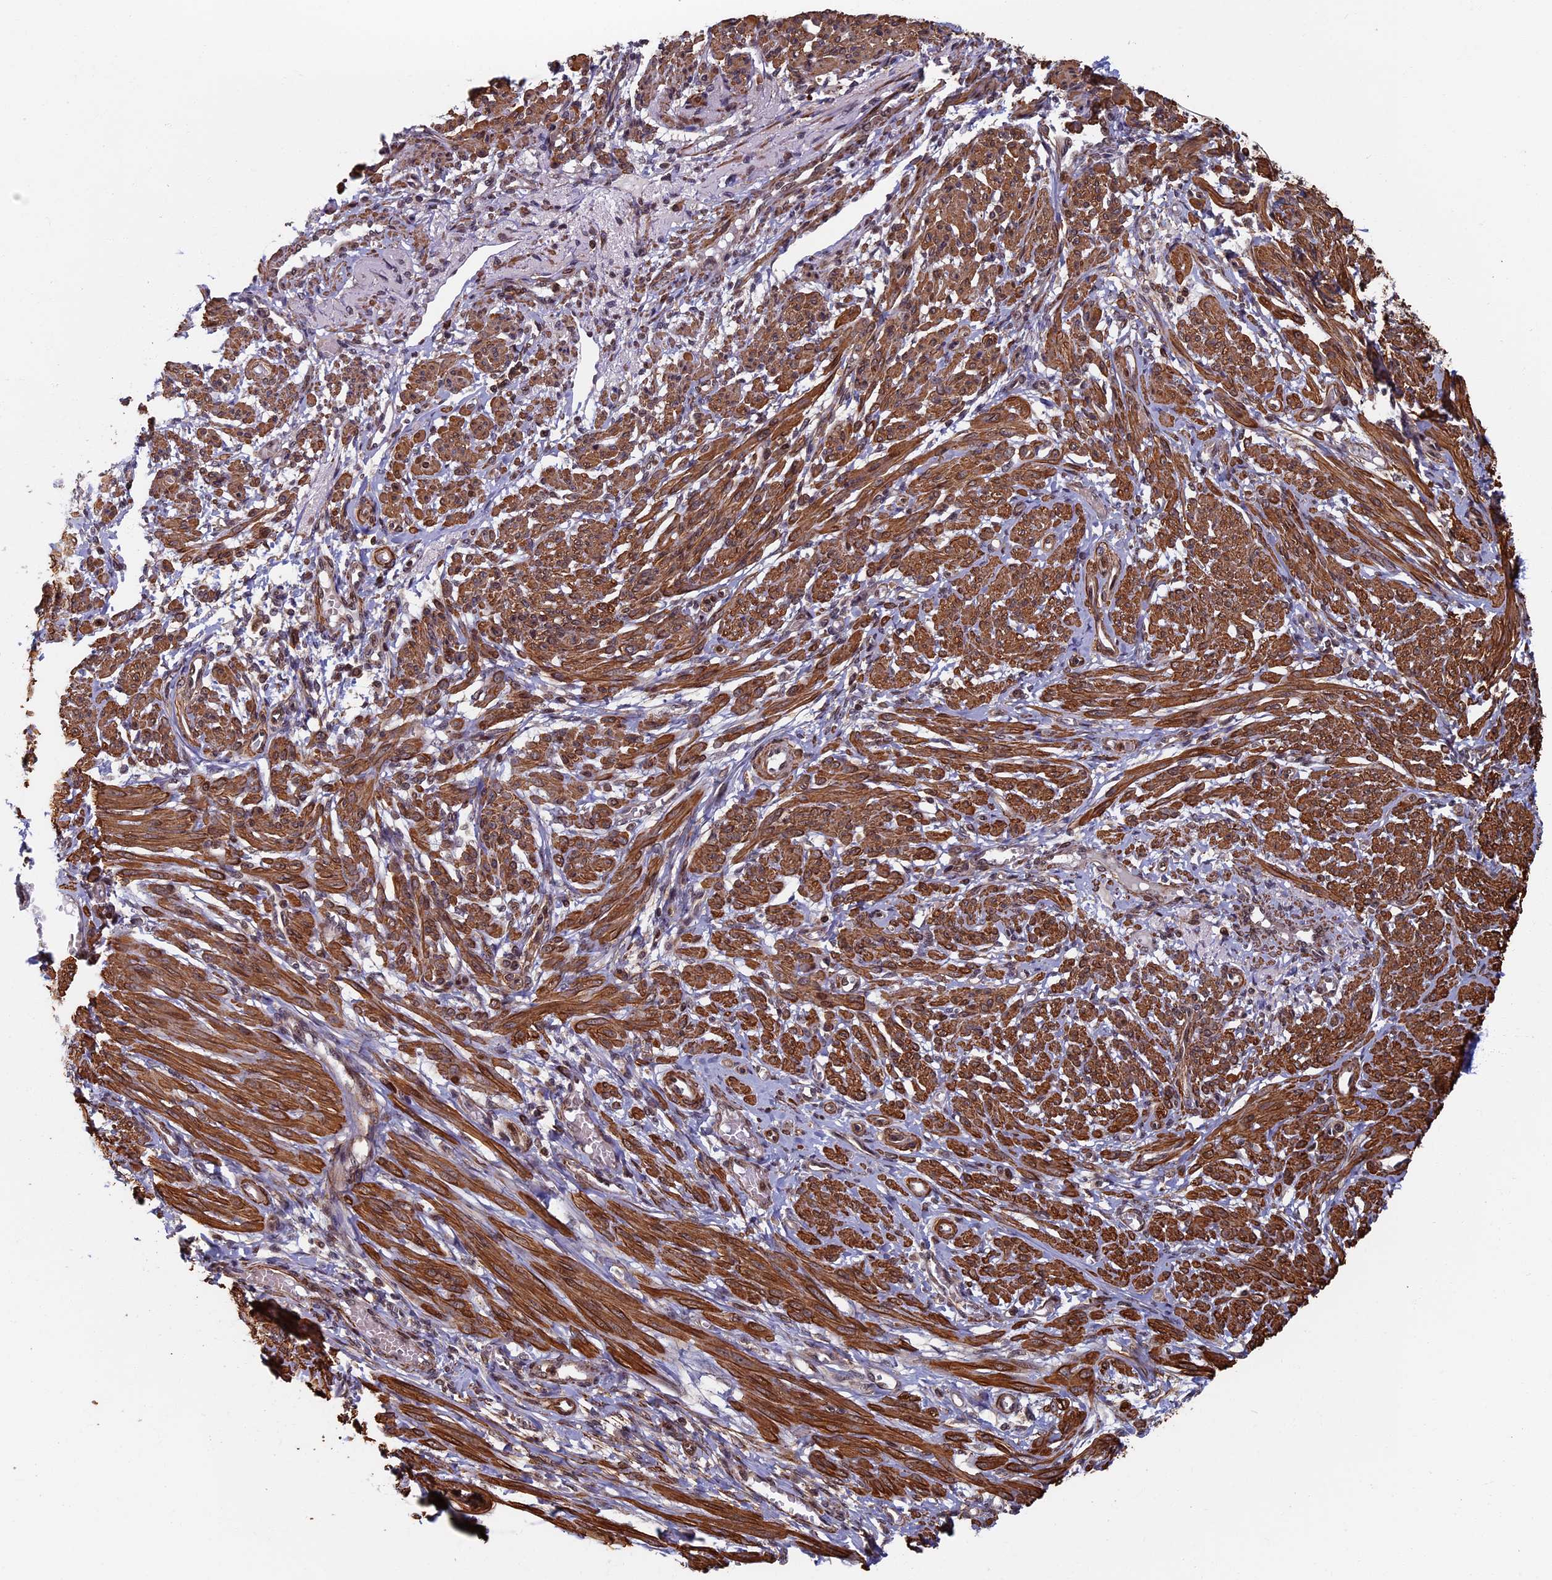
{"staining": {"intensity": "strong", "quantity": ">75%", "location": "cytoplasmic/membranous"}, "tissue": "smooth muscle", "cell_type": "Smooth muscle cells", "image_type": "normal", "snomed": [{"axis": "morphology", "description": "Normal tissue, NOS"}, {"axis": "topography", "description": "Smooth muscle"}], "caption": "Immunohistochemistry staining of normal smooth muscle, which reveals high levels of strong cytoplasmic/membranous positivity in about >75% of smooth muscle cells indicating strong cytoplasmic/membranous protein positivity. The staining was performed using DAB (3,3'-diaminobenzidine) (brown) for protein detection and nuclei were counterstained in hematoxylin (blue).", "gene": "CTDP1", "patient": {"sex": "female", "age": 39}}